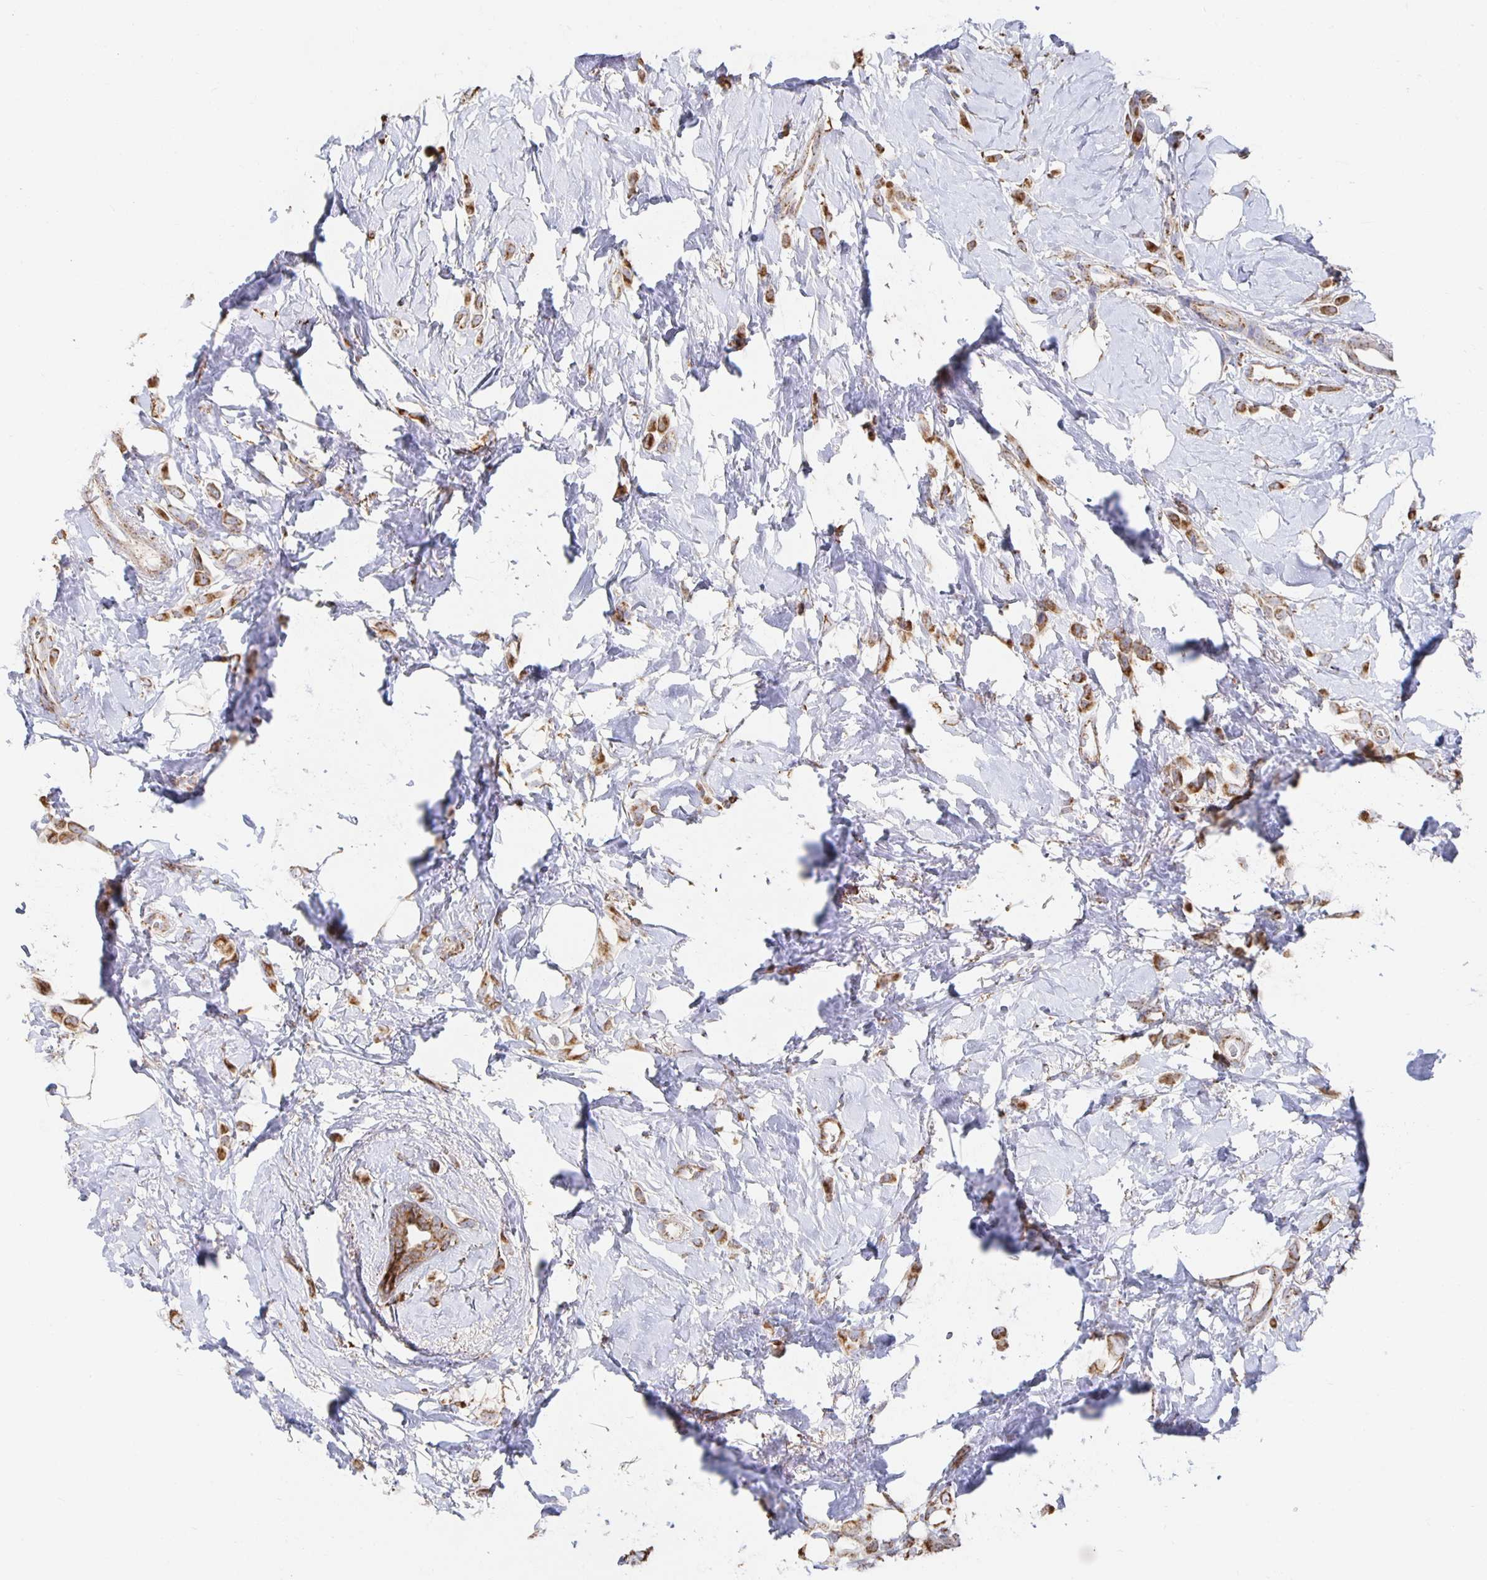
{"staining": {"intensity": "moderate", "quantity": ">75%", "location": "cytoplasmic/membranous"}, "tissue": "breast cancer", "cell_type": "Tumor cells", "image_type": "cancer", "snomed": [{"axis": "morphology", "description": "Lobular carcinoma"}, {"axis": "topography", "description": "Breast"}], "caption": "A brown stain highlights moderate cytoplasmic/membranous expression of a protein in breast cancer tumor cells.", "gene": "NKX2-8", "patient": {"sex": "female", "age": 66}}